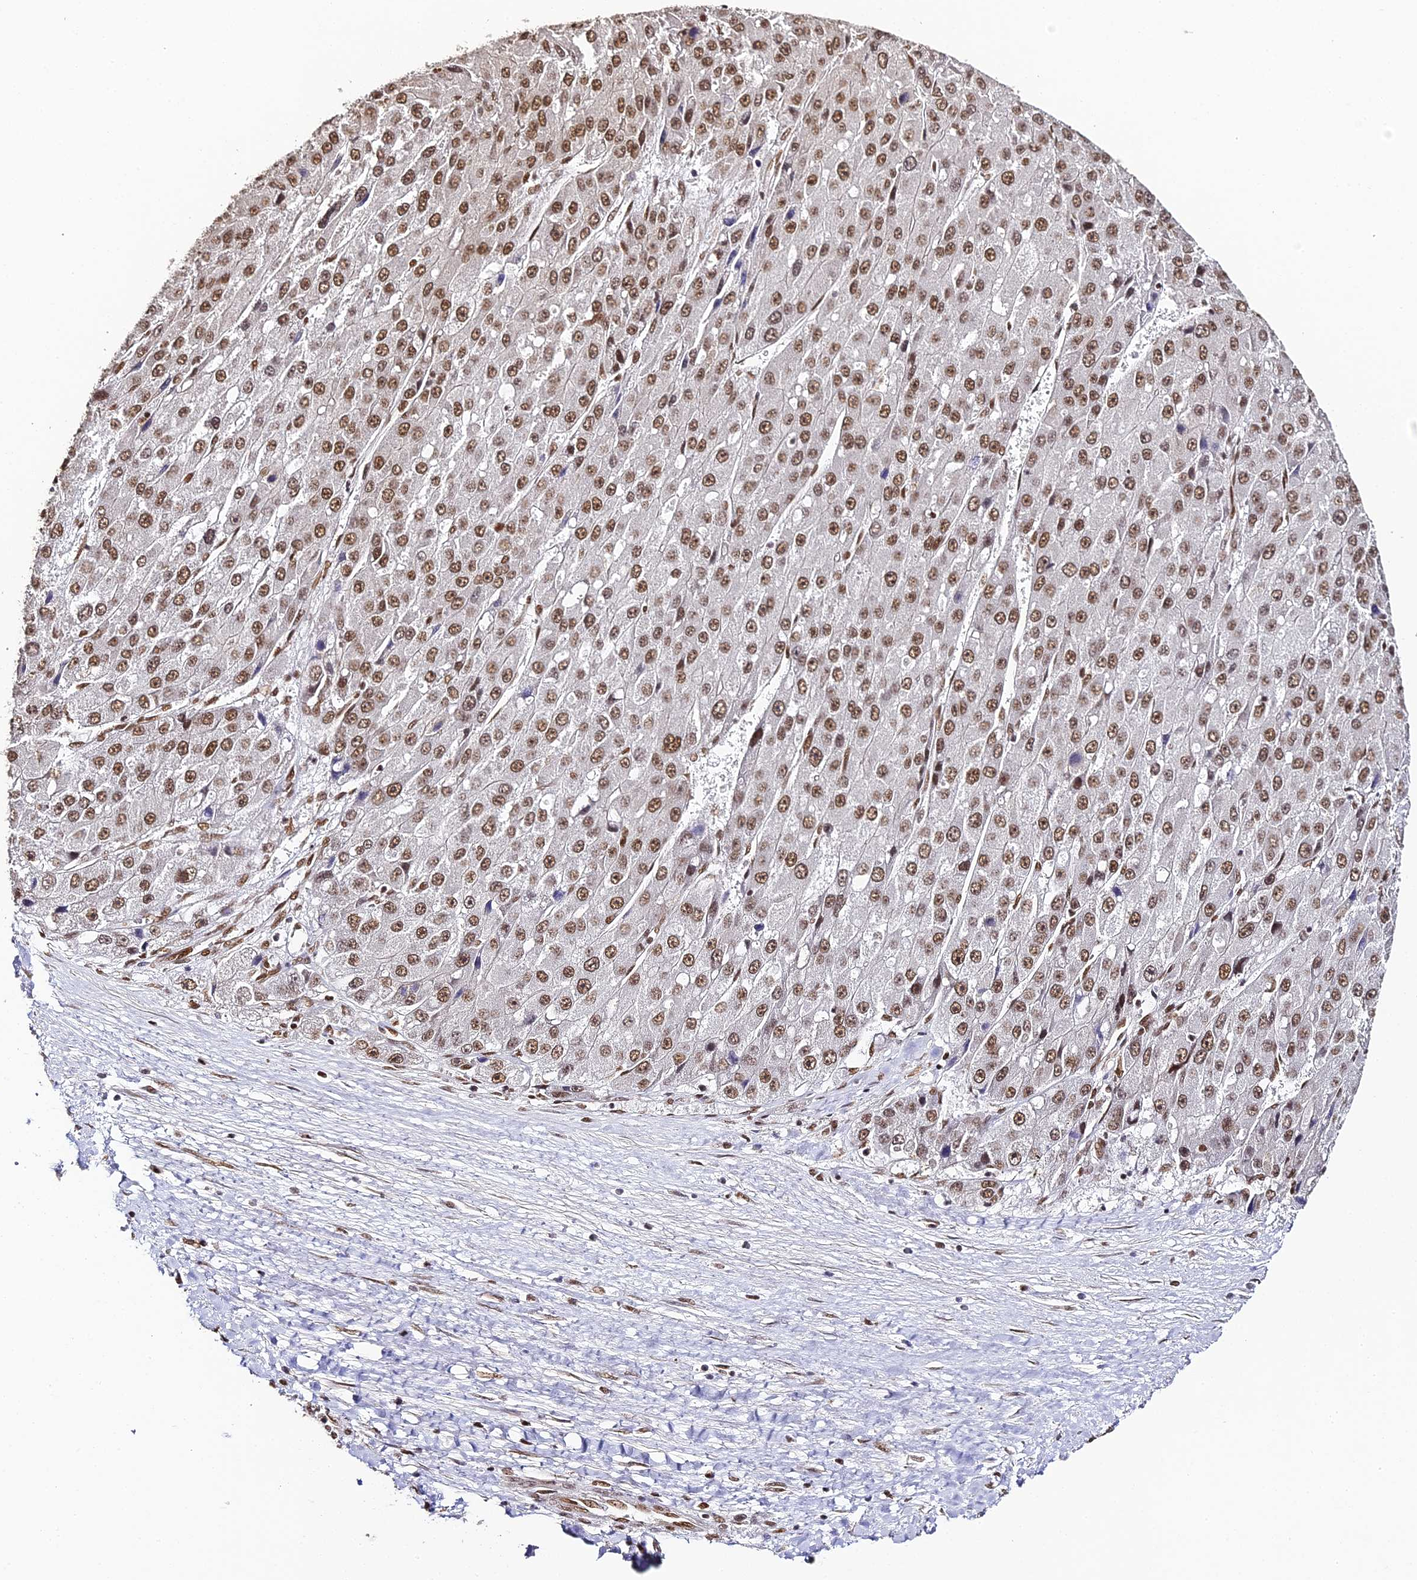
{"staining": {"intensity": "moderate", "quantity": ">75%", "location": "nuclear"}, "tissue": "liver cancer", "cell_type": "Tumor cells", "image_type": "cancer", "snomed": [{"axis": "morphology", "description": "Carcinoma, Hepatocellular, NOS"}, {"axis": "topography", "description": "Liver"}], "caption": "This is a micrograph of immunohistochemistry staining of liver hepatocellular carcinoma, which shows moderate expression in the nuclear of tumor cells.", "gene": "HNRNPA1", "patient": {"sex": "female", "age": 73}}